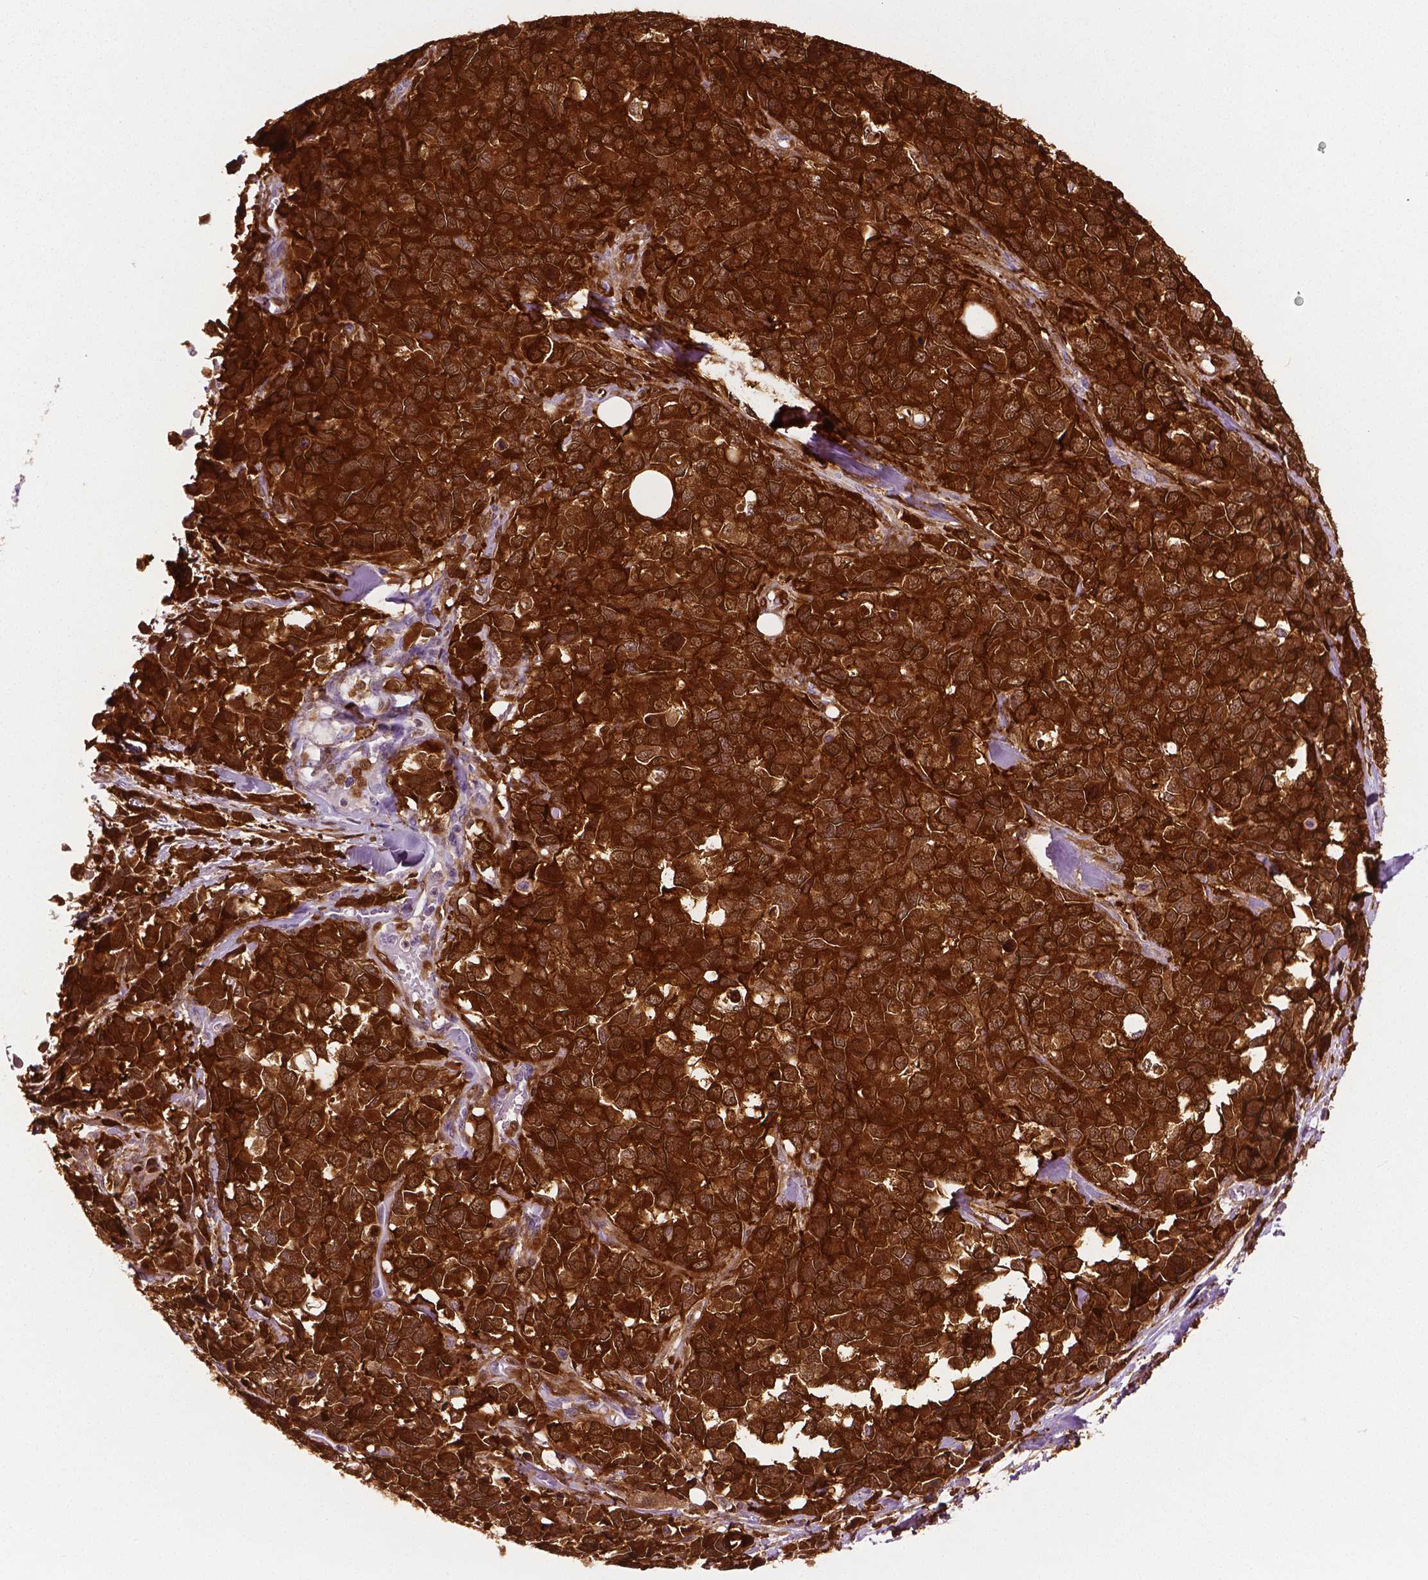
{"staining": {"intensity": "strong", "quantity": ">75%", "location": "cytoplasmic/membranous"}, "tissue": "melanoma", "cell_type": "Tumor cells", "image_type": "cancer", "snomed": [{"axis": "morphology", "description": "Malignant melanoma, Metastatic site"}, {"axis": "topography", "description": "Skin"}], "caption": "Immunohistochemistry histopathology image of neoplastic tissue: human malignant melanoma (metastatic site) stained using IHC exhibits high levels of strong protein expression localized specifically in the cytoplasmic/membranous of tumor cells, appearing as a cytoplasmic/membranous brown color.", "gene": "PHGDH", "patient": {"sex": "male", "age": 84}}